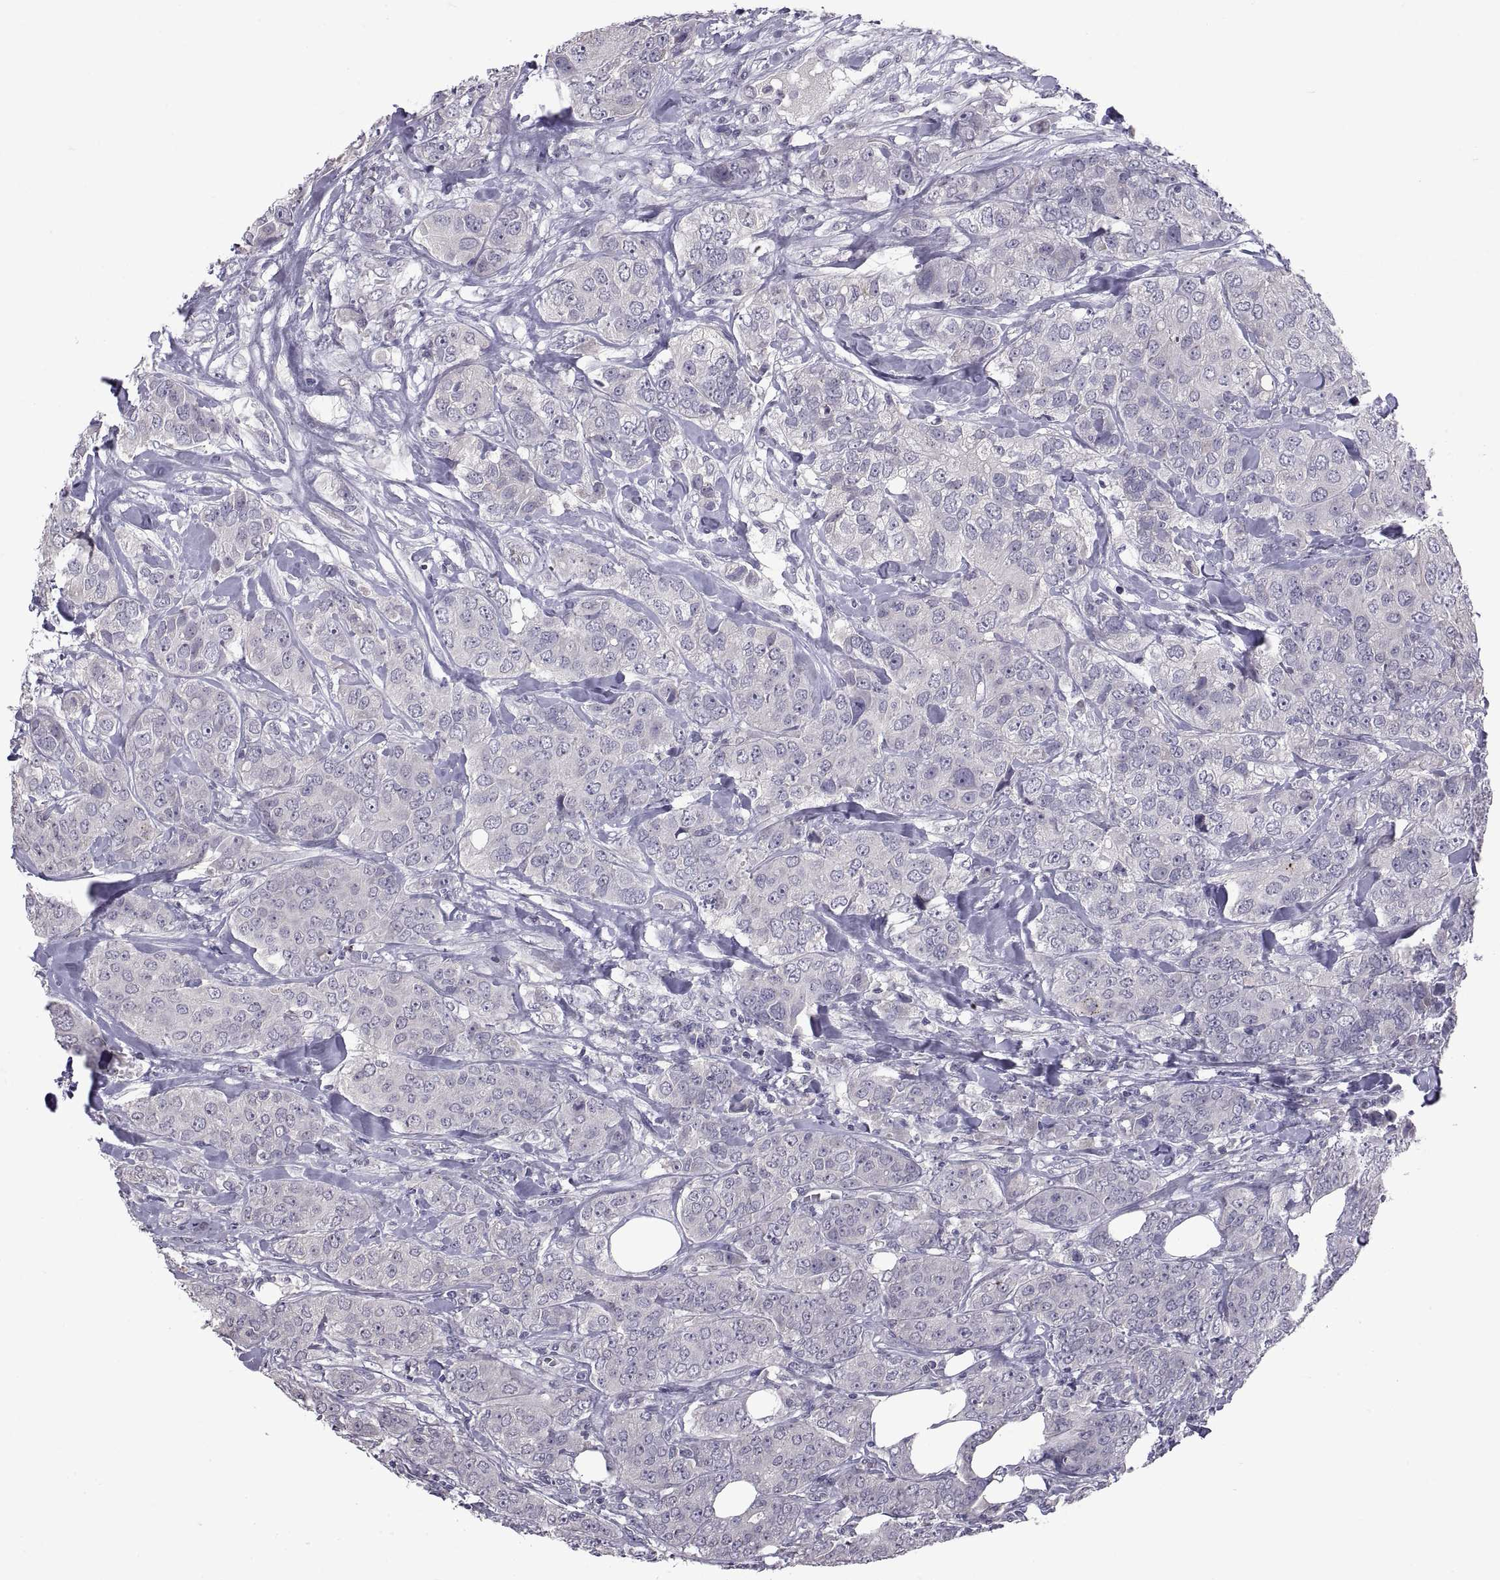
{"staining": {"intensity": "negative", "quantity": "none", "location": "none"}, "tissue": "breast cancer", "cell_type": "Tumor cells", "image_type": "cancer", "snomed": [{"axis": "morphology", "description": "Duct carcinoma"}, {"axis": "topography", "description": "Breast"}], "caption": "A photomicrograph of breast infiltrating ductal carcinoma stained for a protein demonstrates no brown staining in tumor cells.", "gene": "NPTX2", "patient": {"sex": "female", "age": 43}}